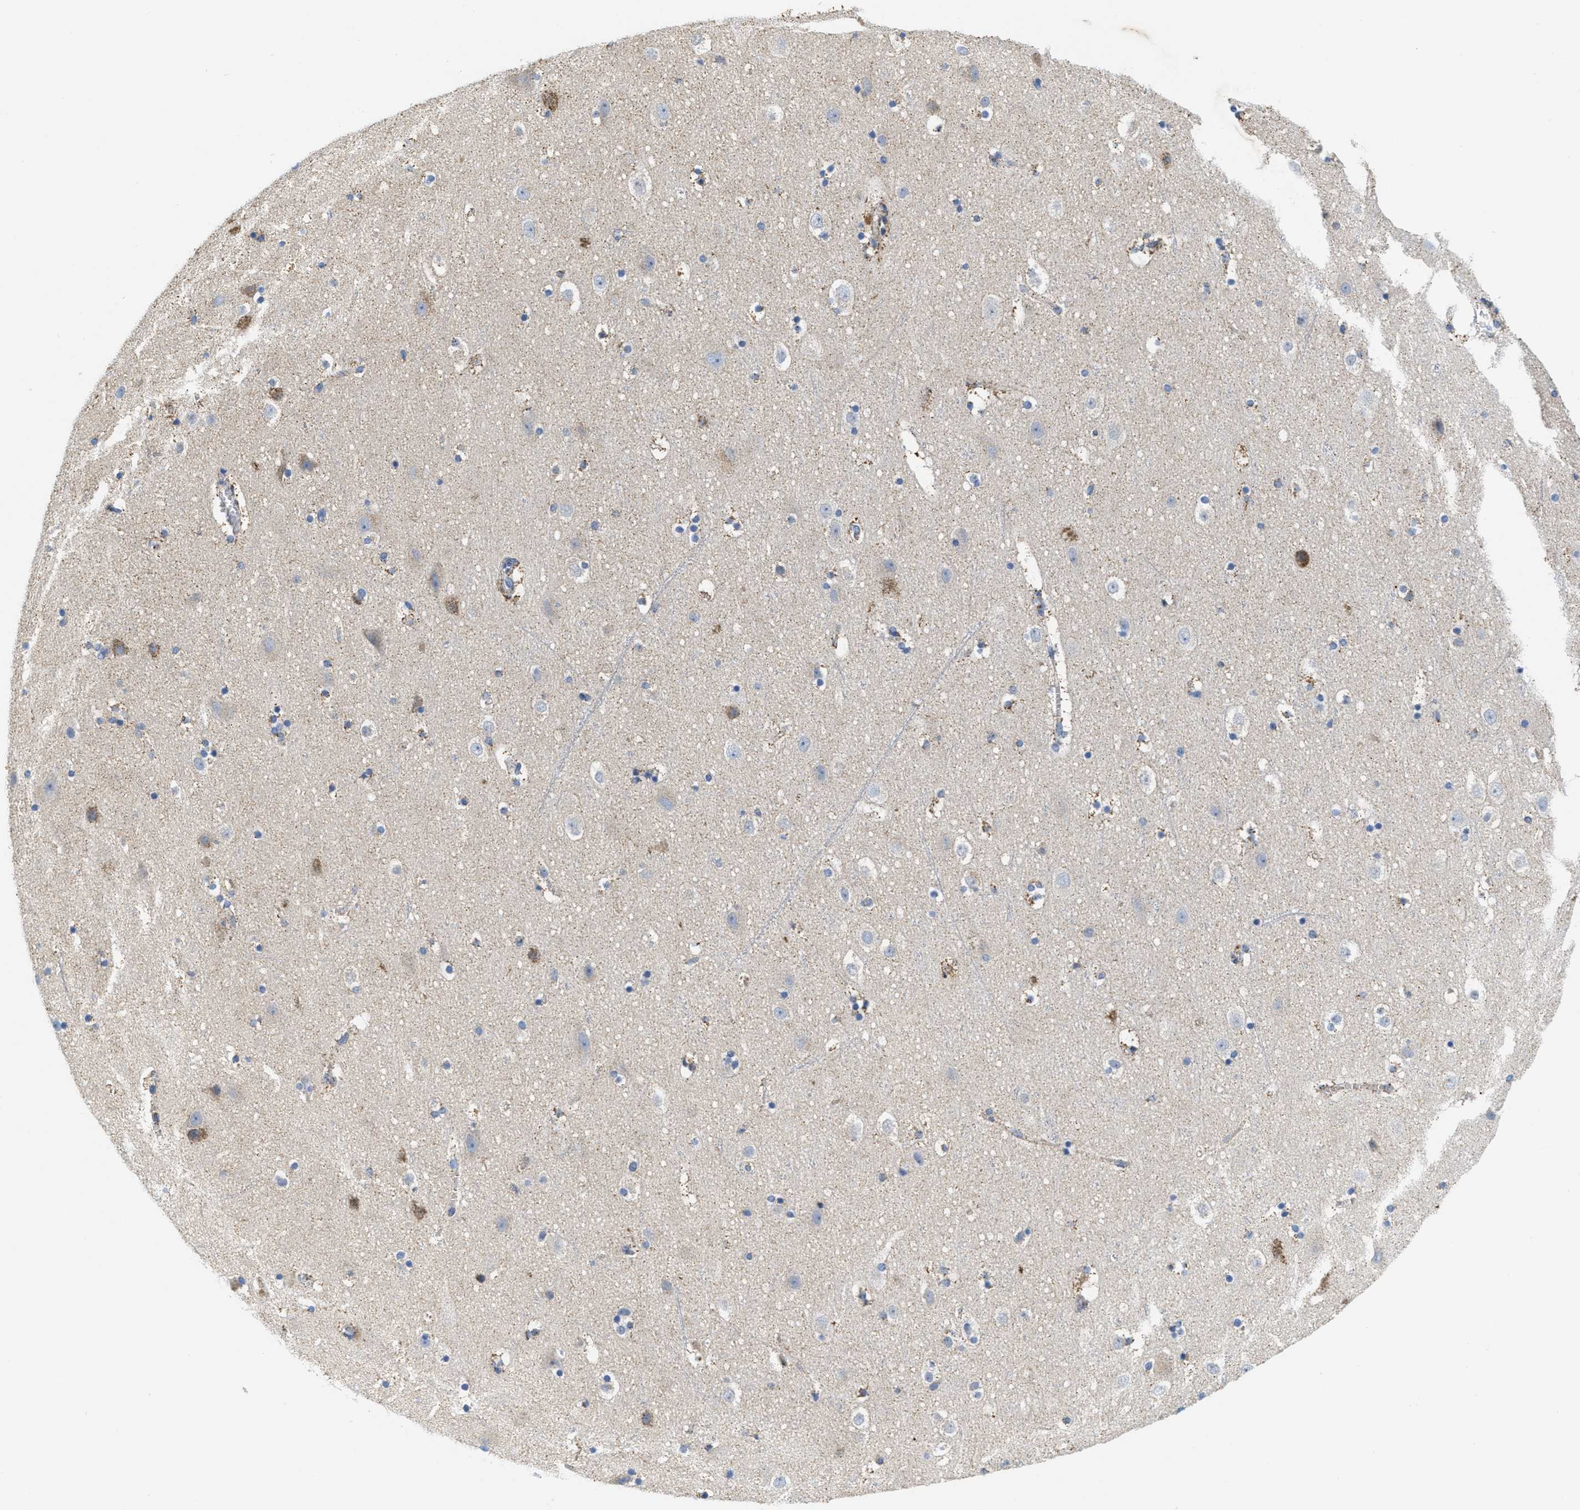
{"staining": {"intensity": "negative", "quantity": "none", "location": "none"}, "tissue": "cerebral cortex", "cell_type": "Endothelial cells", "image_type": "normal", "snomed": [{"axis": "morphology", "description": "Normal tissue, NOS"}, {"axis": "topography", "description": "Cerebral cortex"}], "caption": "Immunohistochemistry (IHC) of unremarkable cerebral cortex reveals no staining in endothelial cells. The staining is performed using DAB (3,3'-diaminobenzidine) brown chromogen with nuclei counter-stained in using hematoxylin.", "gene": "KCNJ5", "patient": {"sex": "male", "age": 45}}